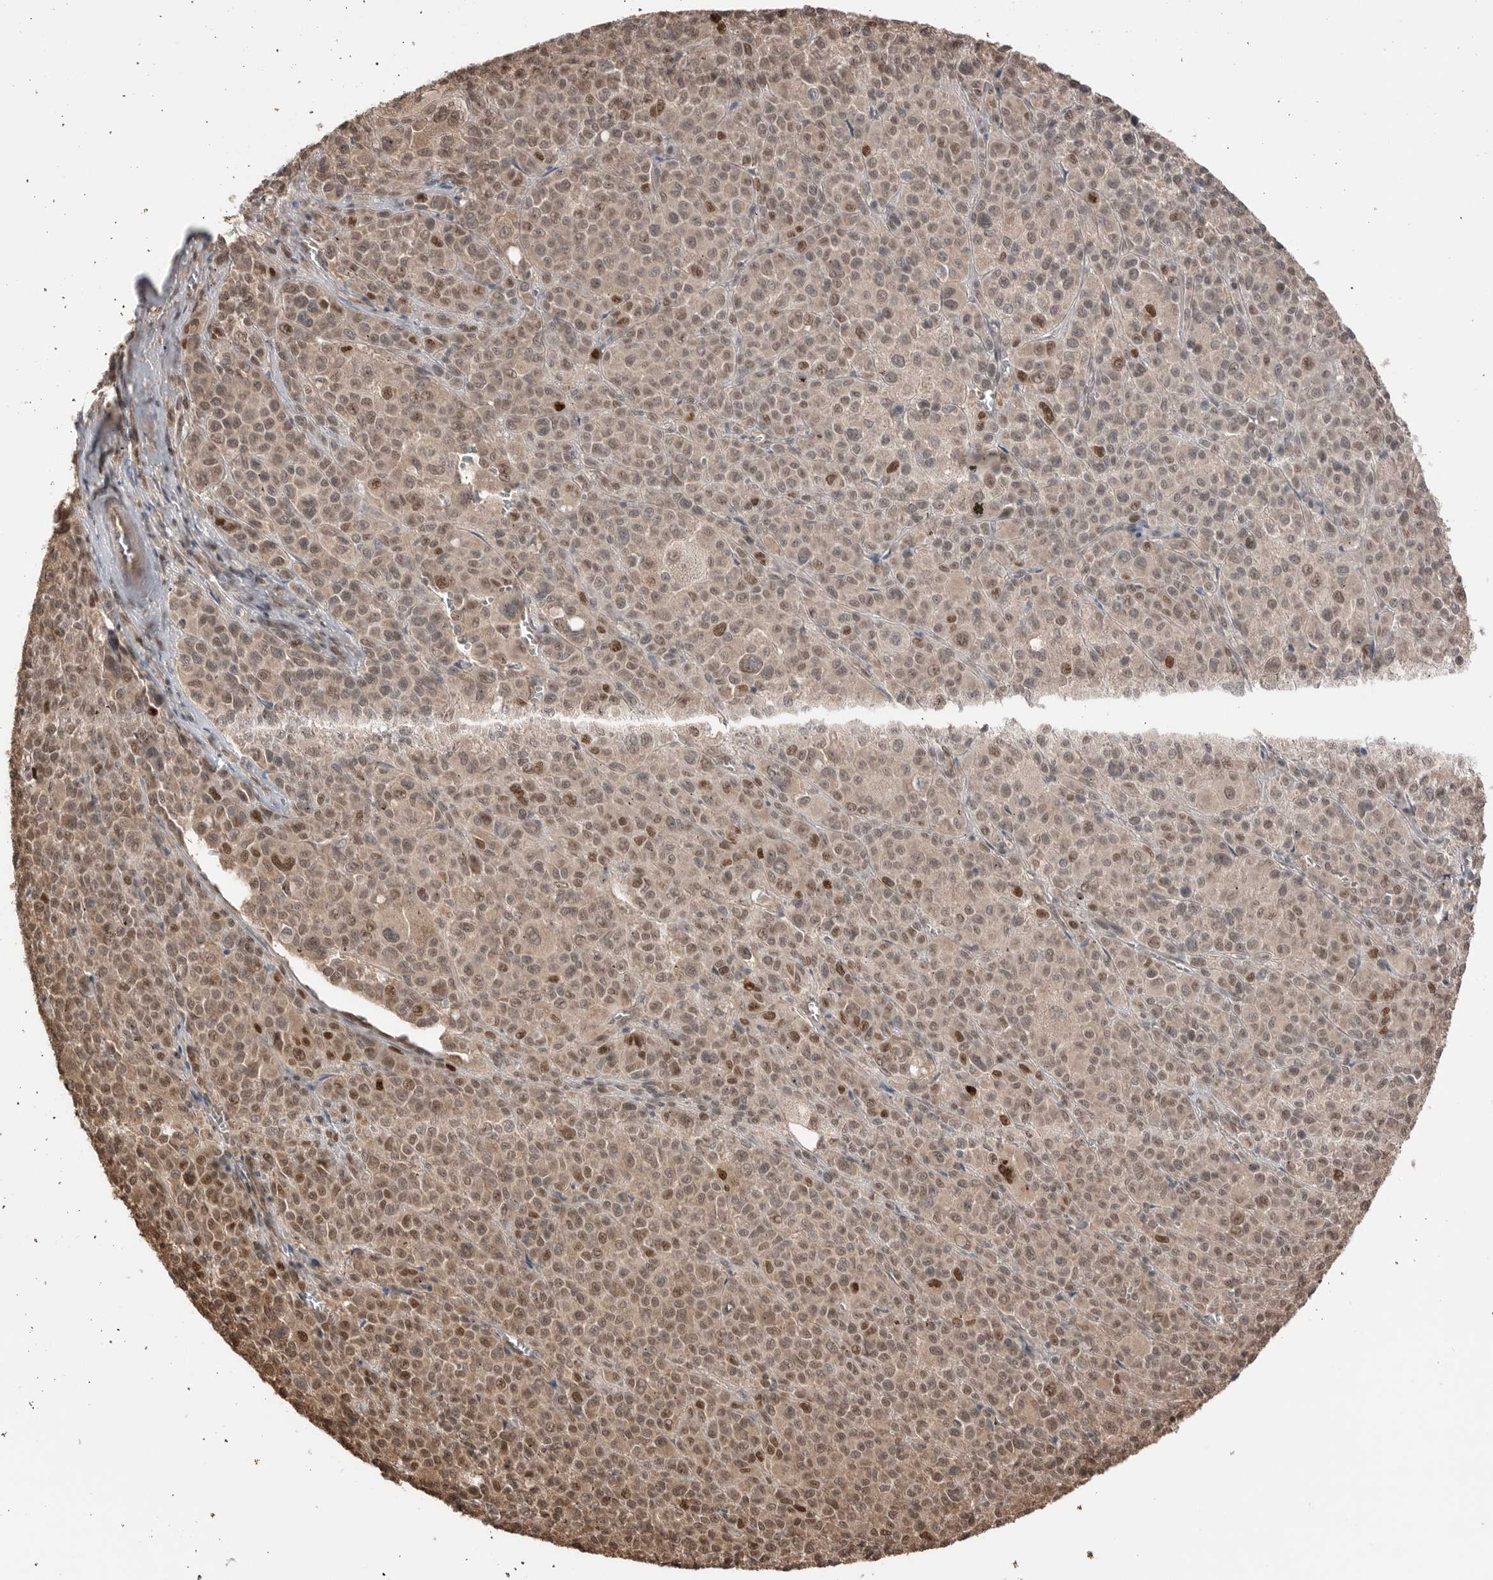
{"staining": {"intensity": "moderate", "quantity": ">75%", "location": "nuclear"}, "tissue": "melanoma", "cell_type": "Tumor cells", "image_type": "cancer", "snomed": [{"axis": "morphology", "description": "Malignant melanoma, Metastatic site"}, {"axis": "topography", "description": "Skin"}], "caption": "Malignant melanoma (metastatic site) stained with a protein marker reveals moderate staining in tumor cells.", "gene": "PEAK1", "patient": {"sex": "female", "age": 74}}